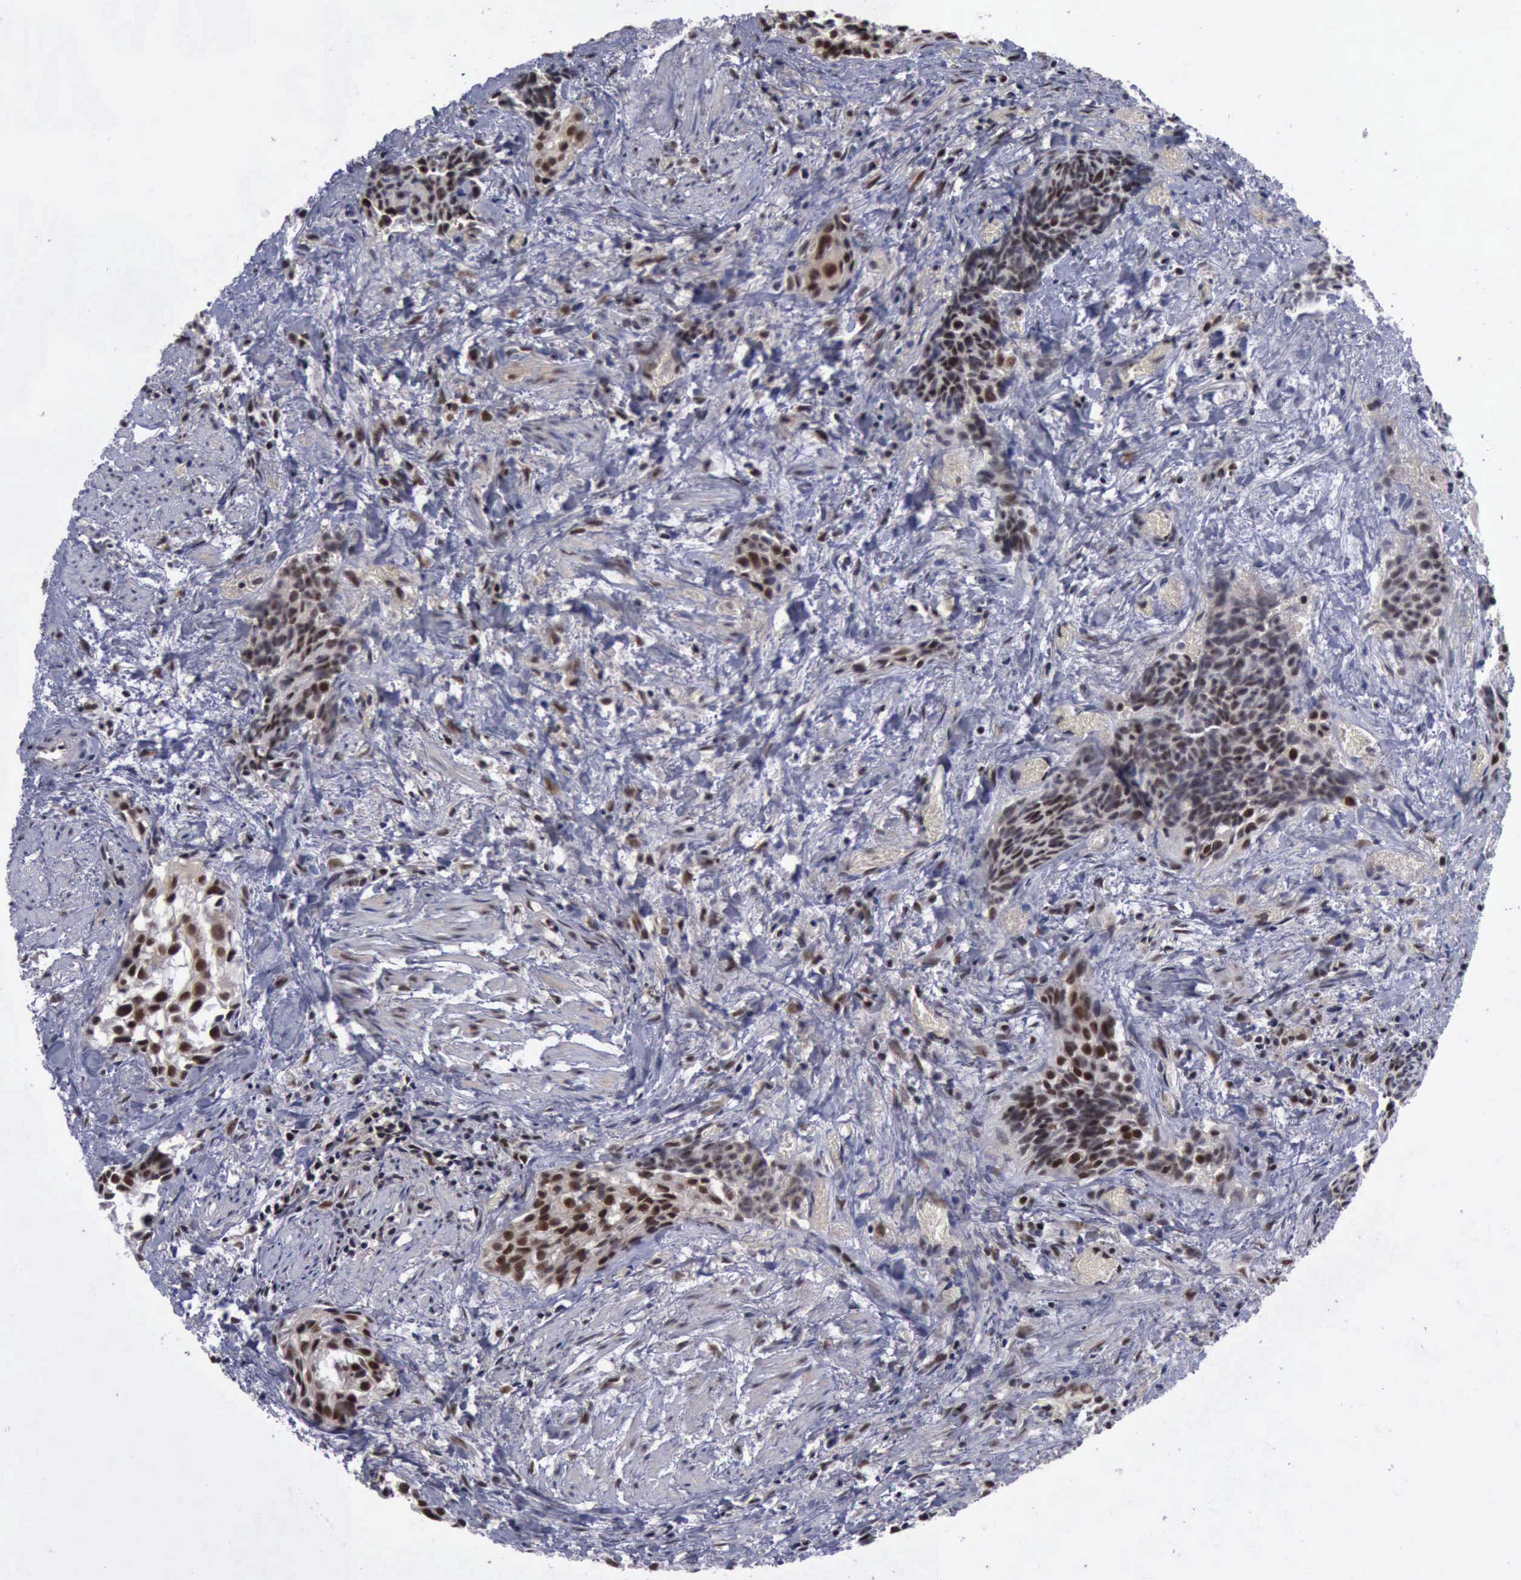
{"staining": {"intensity": "moderate", "quantity": ">75%", "location": "cytoplasmic/membranous,nuclear"}, "tissue": "urothelial cancer", "cell_type": "Tumor cells", "image_type": "cancer", "snomed": [{"axis": "morphology", "description": "Urothelial carcinoma, High grade"}, {"axis": "topography", "description": "Urinary bladder"}], "caption": "Protein positivity by IHC demonstrates moderate cytoplasmic/membranous and nuclear expression in approximately >75% of tumor cells in urothelial cancer. The protein is stained brown, and the nuclei are stained in blue (DAB IHC with brightfield microscopy, high magnification).", "gene": "ATM", "patient": {"sex": "female", "age": 78}}